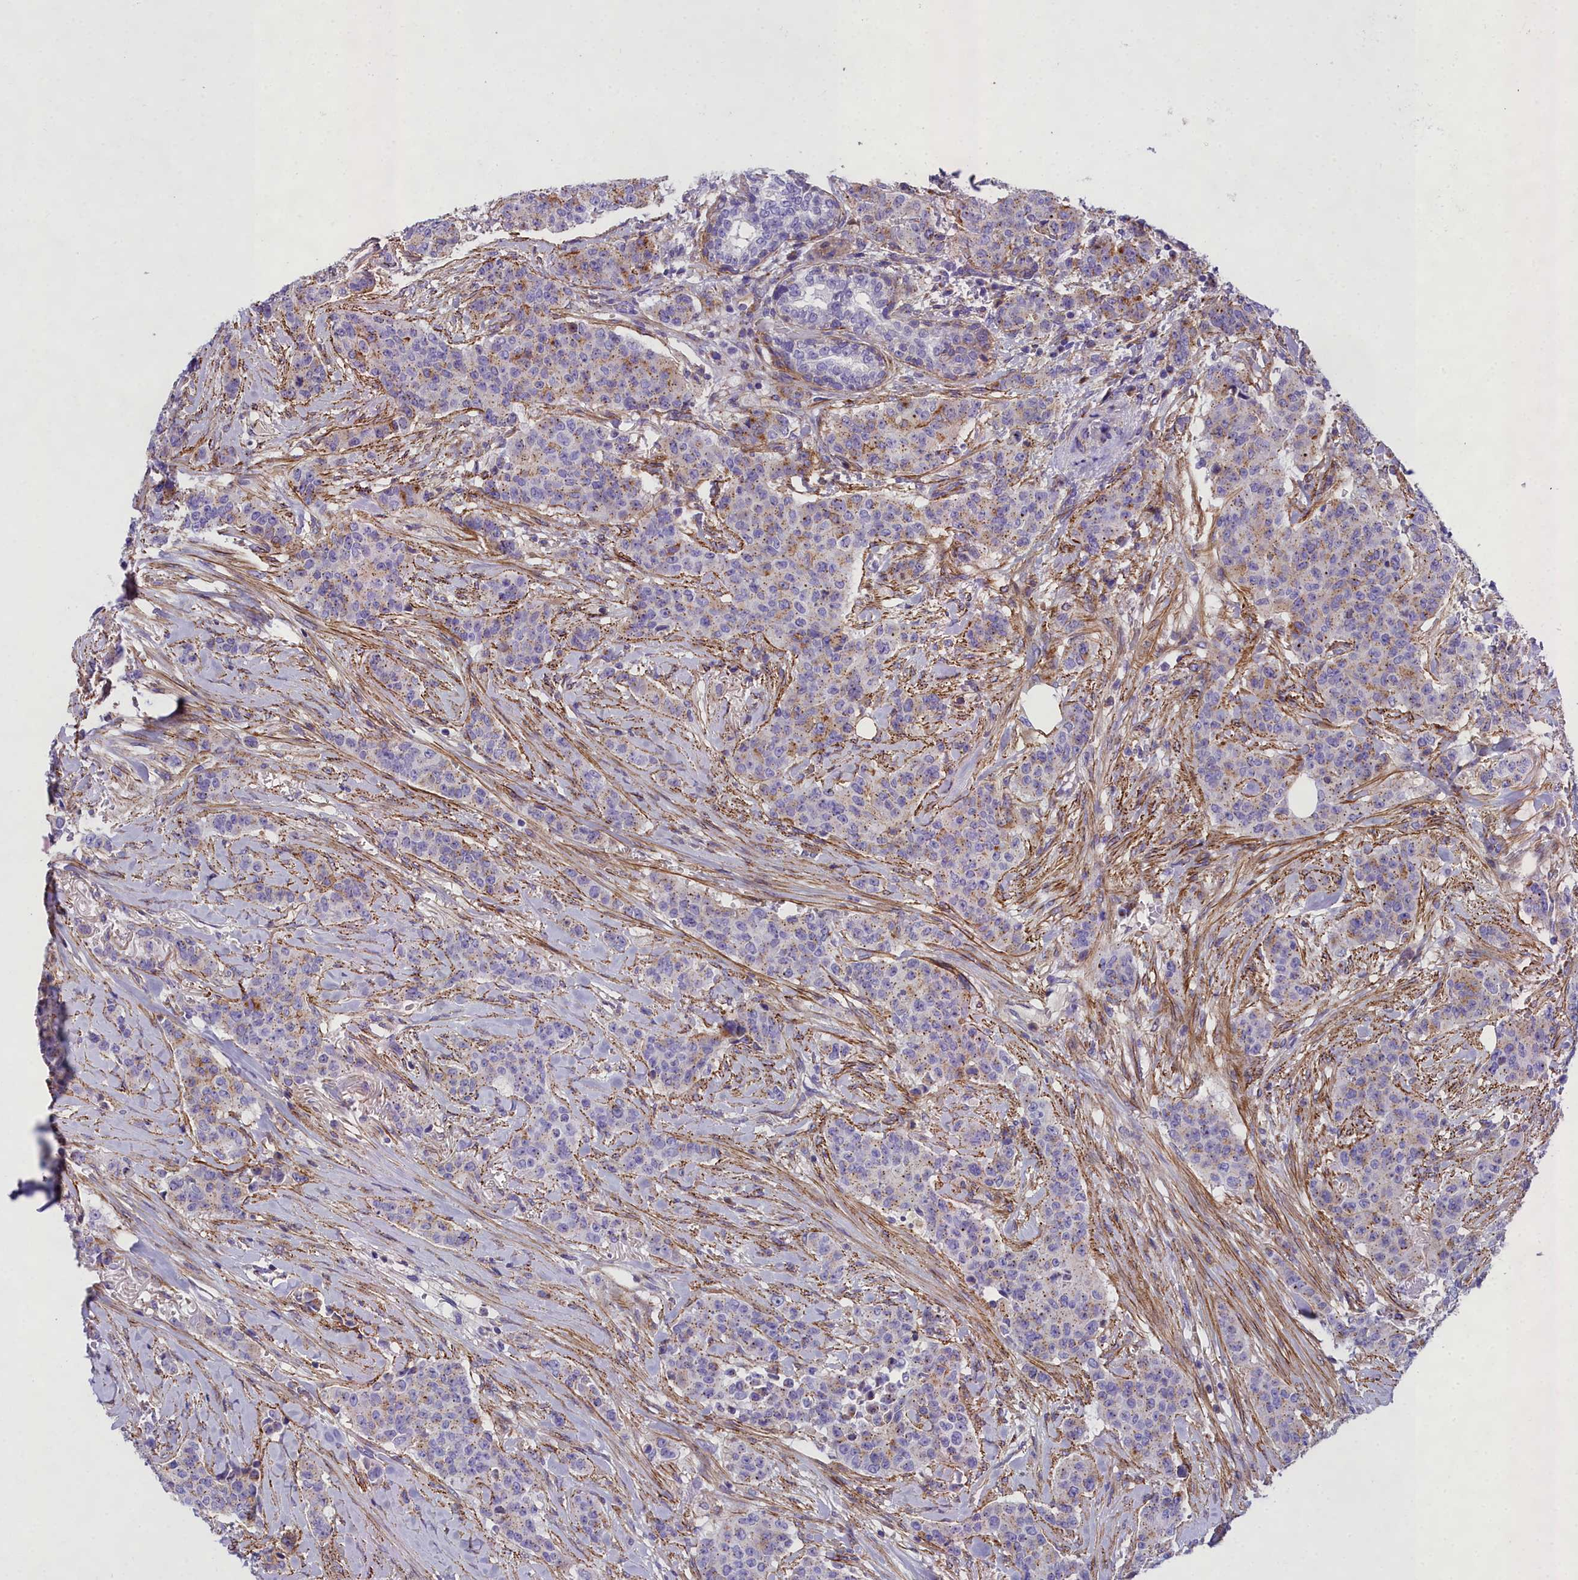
{"staining": {"intensity": "weak", "quantity": "<25%", "location": "cytoplasmic/membranous"}, "tissue": "breast cancer", "cell_type": "Tumor cells", "image_type": "cancer", "snomed": [{"axis": "morphology", "description": "Duct carcinoma"}, {"axis": "topography", "description": "Breast"}], "caption": "IHC micrograph of neoplastic tissue: human breast cancer (infiltrating ductal carcinoma) stained with DAB displays no significant protein expression in tumor cells.", "gene": "GFRA1", "patient": {"sex": "female", "age": 40}}